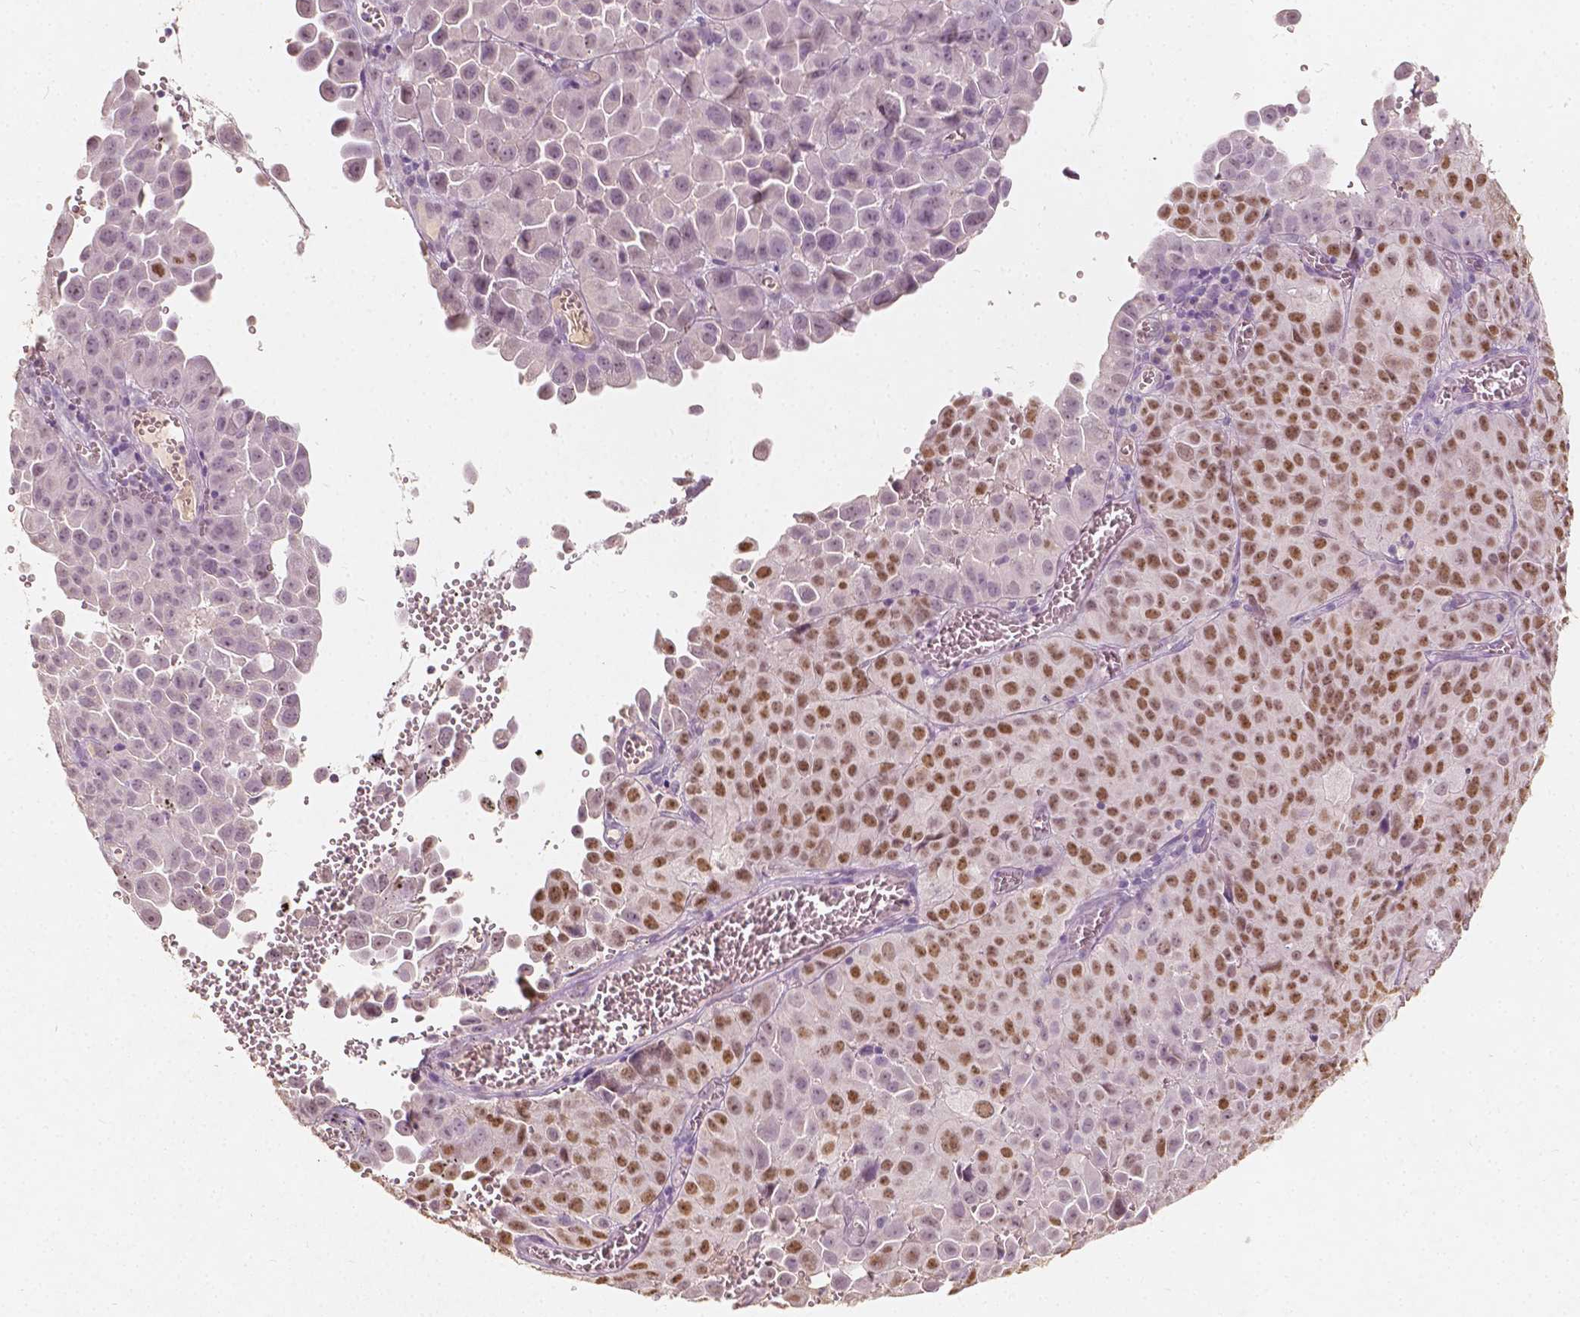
{"staining": {"intensity": "moderate", "quantity": "25%-75%", "location": "nuclear"}, "tissue": "cervical cancer", "cell_type": "Tumor cells", "image_type": "cancer", "snomed": [{"axis": "morphology", "description": "Squamous cell carcinoma, NOS"}, {"axis": "topography", "description": "Cervix"}], "caption": "IHC of human squamous cell carcinoma (cervical) exhibits medium levels of moderate nuclear expression in approximately 25%-75% of tumor cells.", "gene": "SOX15", "patient": {"sex": "female", "age": 55}}